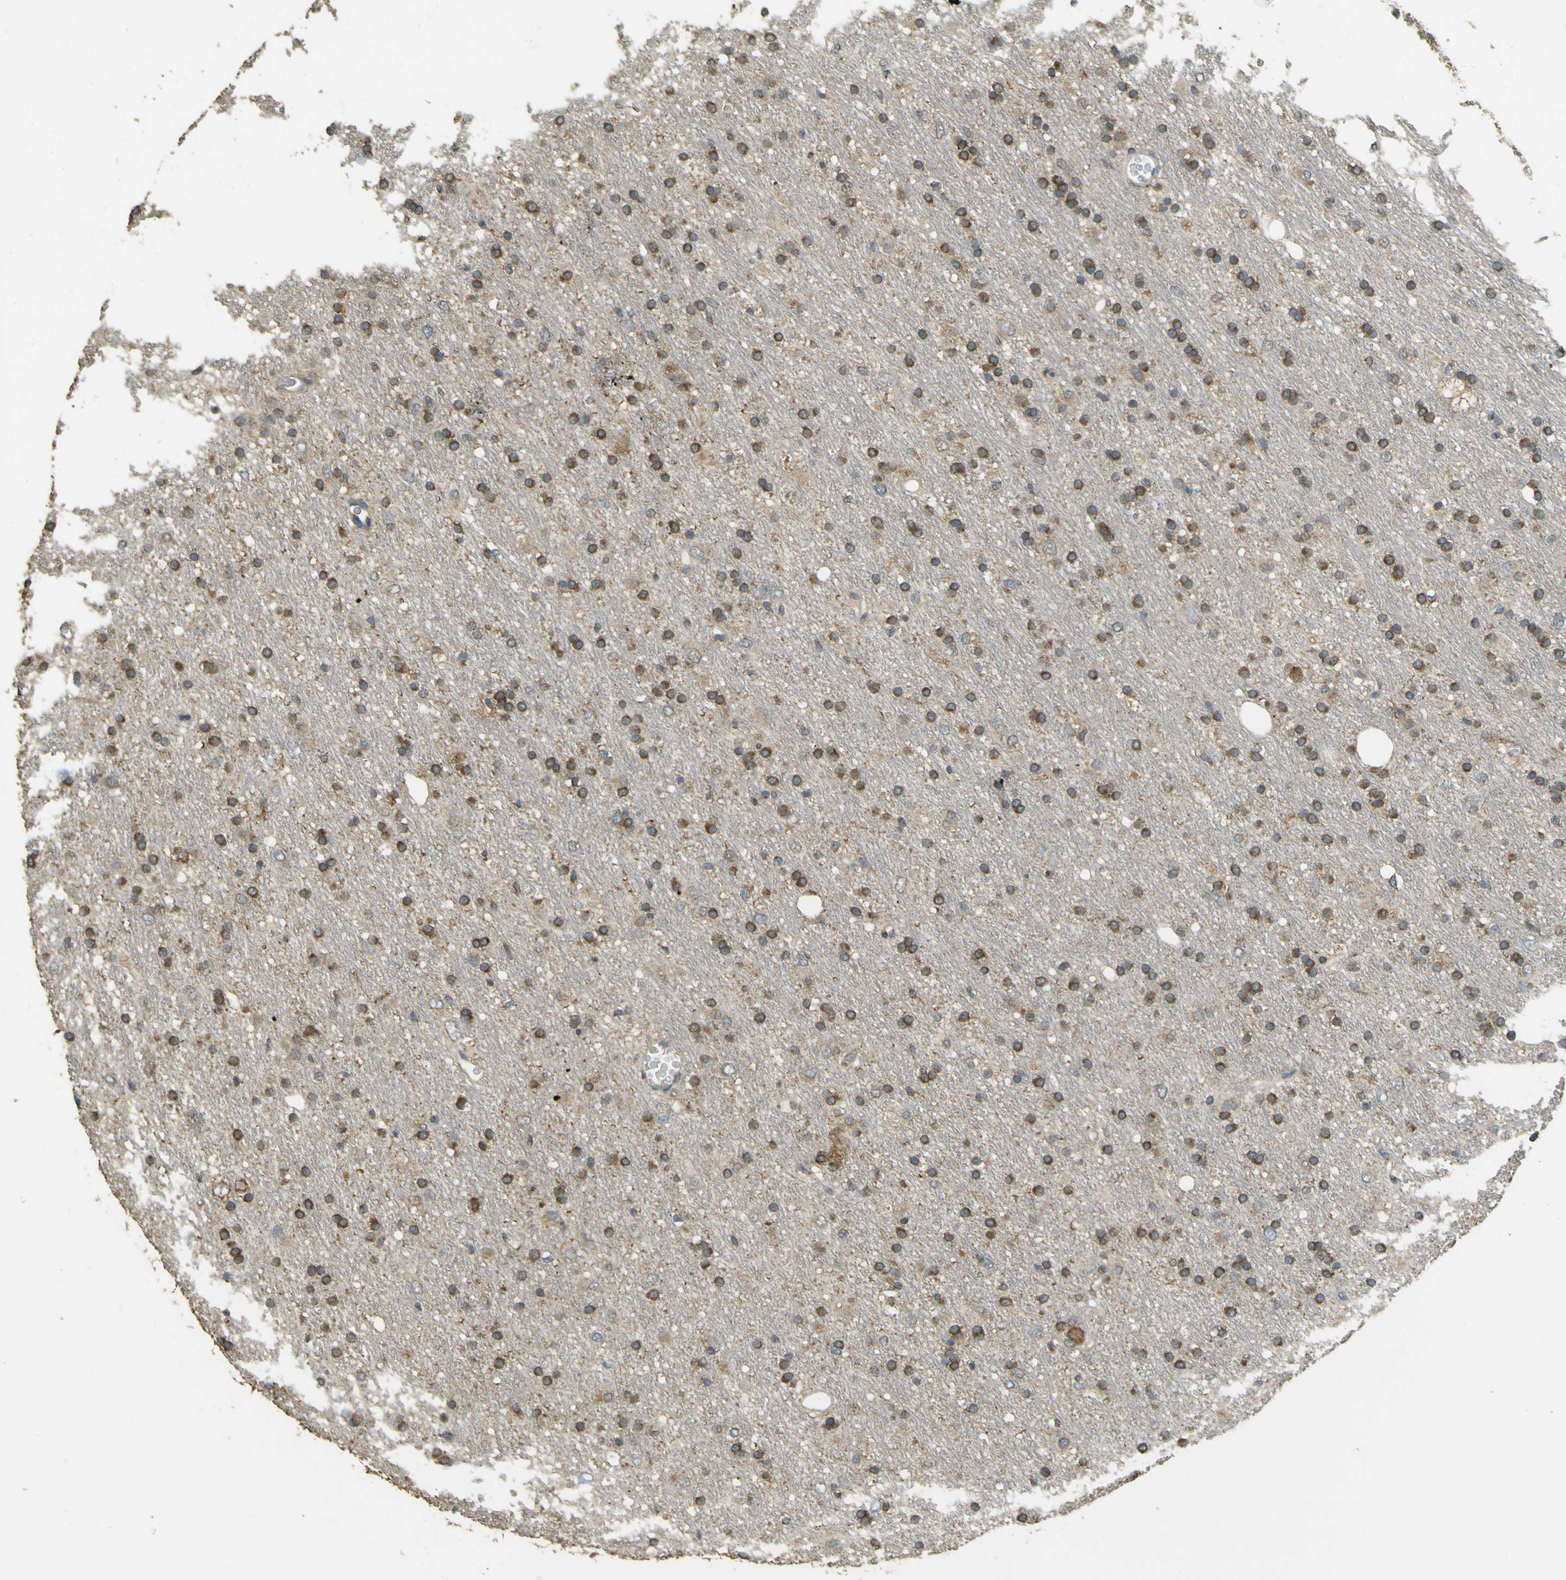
{"staining": {"intensity": "moderate", "quantity": "25%-75%", "location": "cytoplasmic/membranous"}, "tissue": "glioma", "cell_type": "Tumor cells", "image_type": "cancer", "snomed": [{"axis": "morphology", "description": "Glioma, malignant, Low grade"}, {"axis": "topography", "description": "Brain"}], "caption": "Glioma tissue reveals moderate cytoplasmic/membranous staining in about 25%-75% of tumor cells, visualized by immunohistochemistry.", "gene": "GOLGA1", "patient": {"sex": "male", "age": 77}}